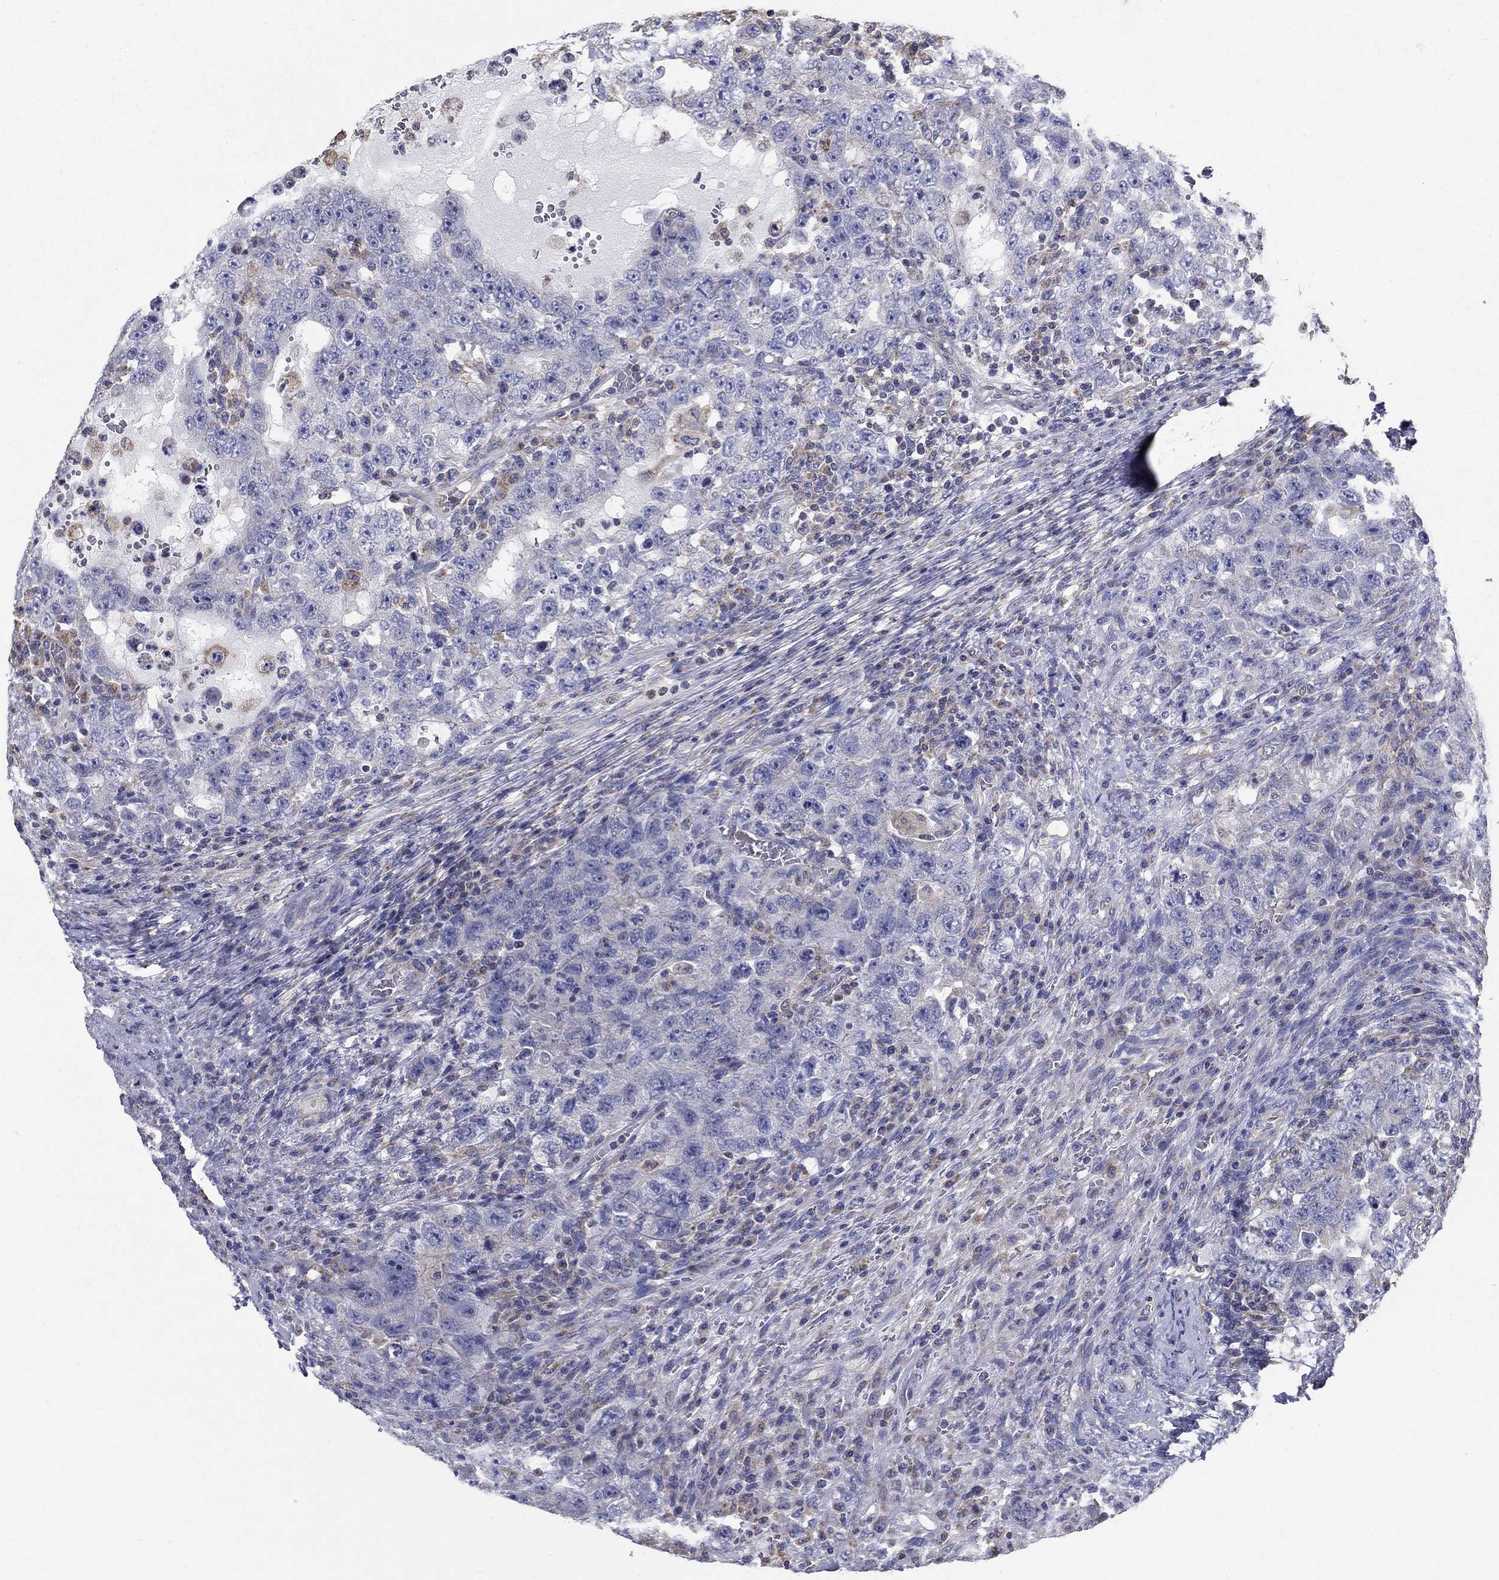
{"staining": {"intensity": "negative", "quantity": "none", "location": "none"}, "tissue": "testis cancer", "cell_type": "Tumor cells", "image_type": "cancer", "snomed": [{"axis": "morphology", "description": "Carcinoma, Embryonal, NOS"}, {"axis": "topography", "description": "Testis"}], "caption": "A high-resolution image shows IHC staining of testis embryonal carcinoma, which shows no significant positivity in tumor cells. The staining was performed using DAB (3,3'-diaminobenzidine) to visualize the protein expression in brown, while the nuclei were stained in blue with hematoxylin (Magnification: 20x).", "gene": "NME5", "patient": {"sex": "male", "age": 26}}